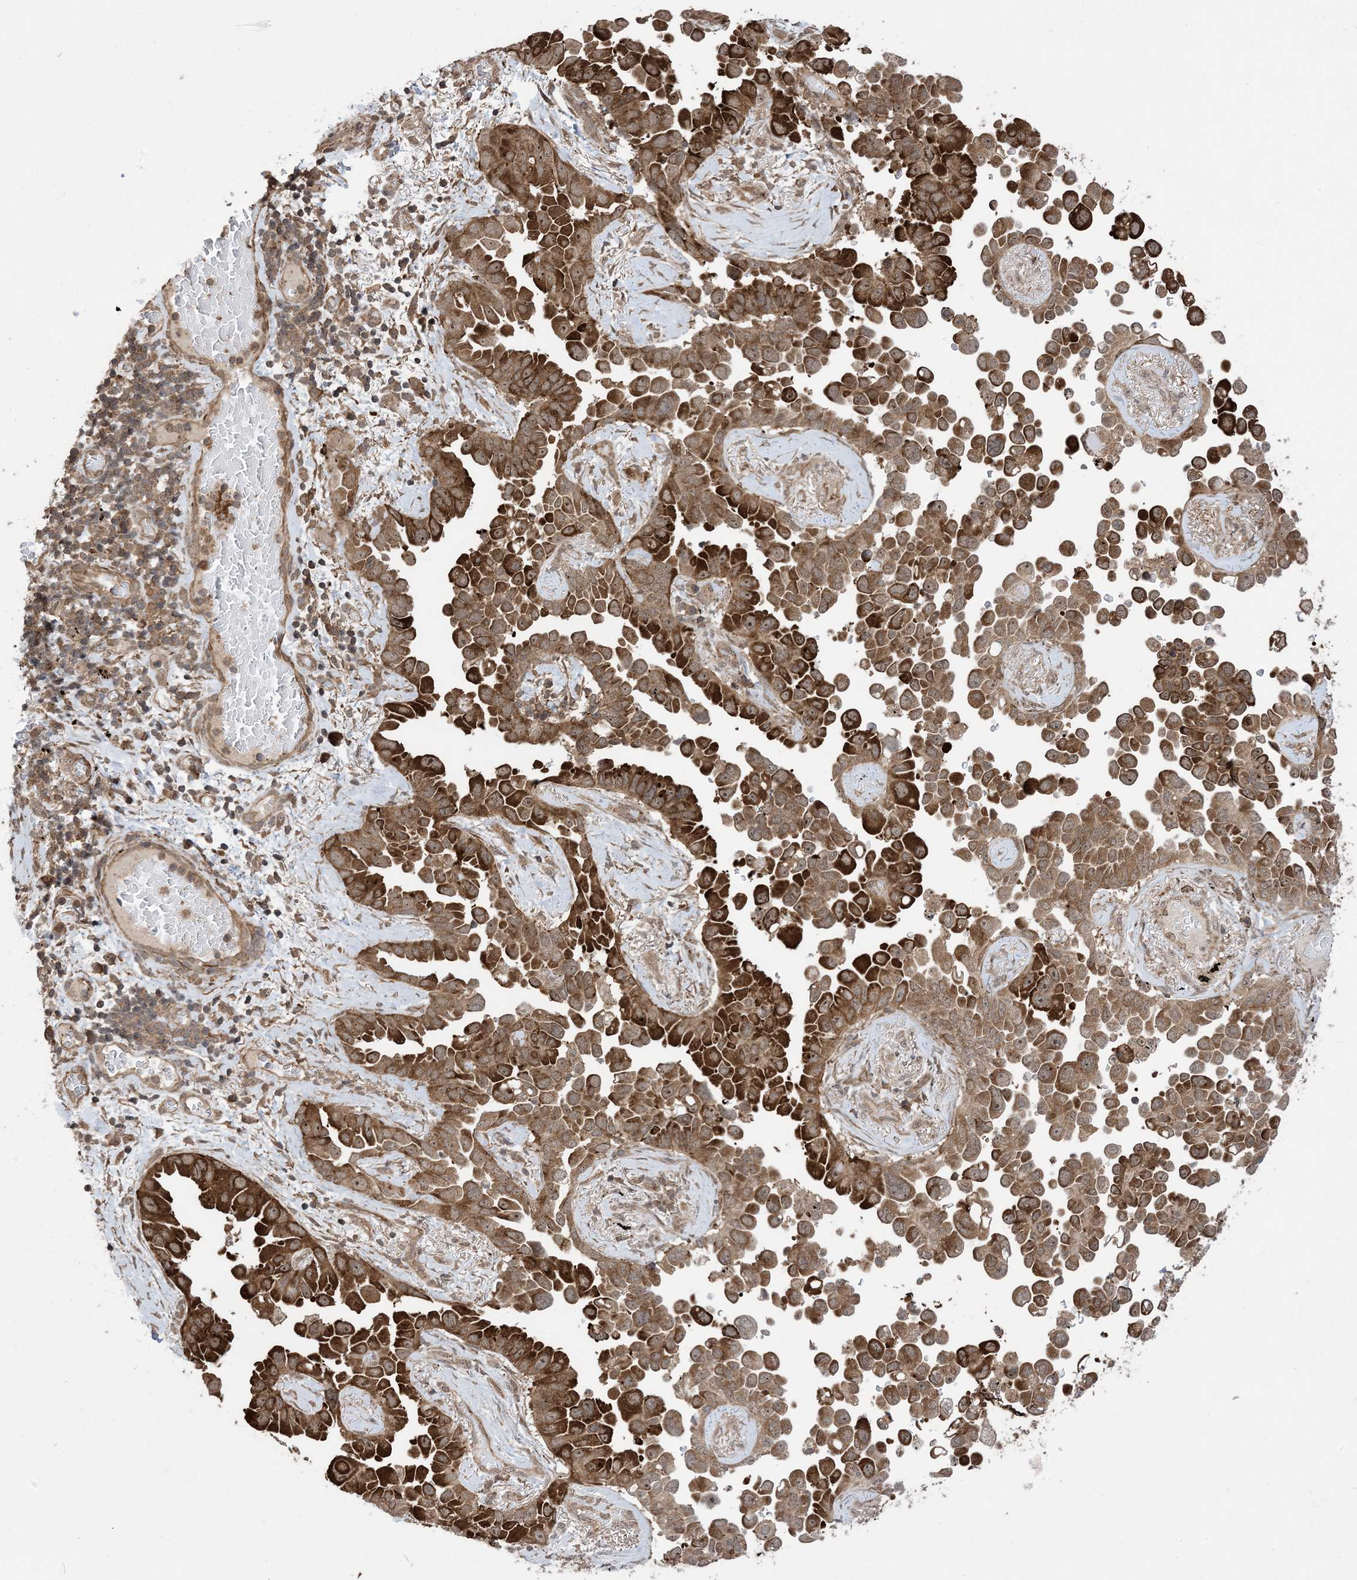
{"staining": {"intensity": "strong", "quantity": ">75%", "location": "cytoplasmic/membranous"}, "tissue": "lung cancer", "cell_type": "Tumor cells", "image_type": "cancer", "snomed": [{"axis": "morphology", "description": "Adenocarcinoma, NOS"}, {"axis": "topography", "description": "Lung"}], "caption": "IHC (DAB) staining of human adenocarcinoma (lung) reveals strong cytoplasmic/membranous protein positivity in about >75% of tumor cells.", "gene": "ZNF511", "patient": {"sex": "female", "age": 67}}